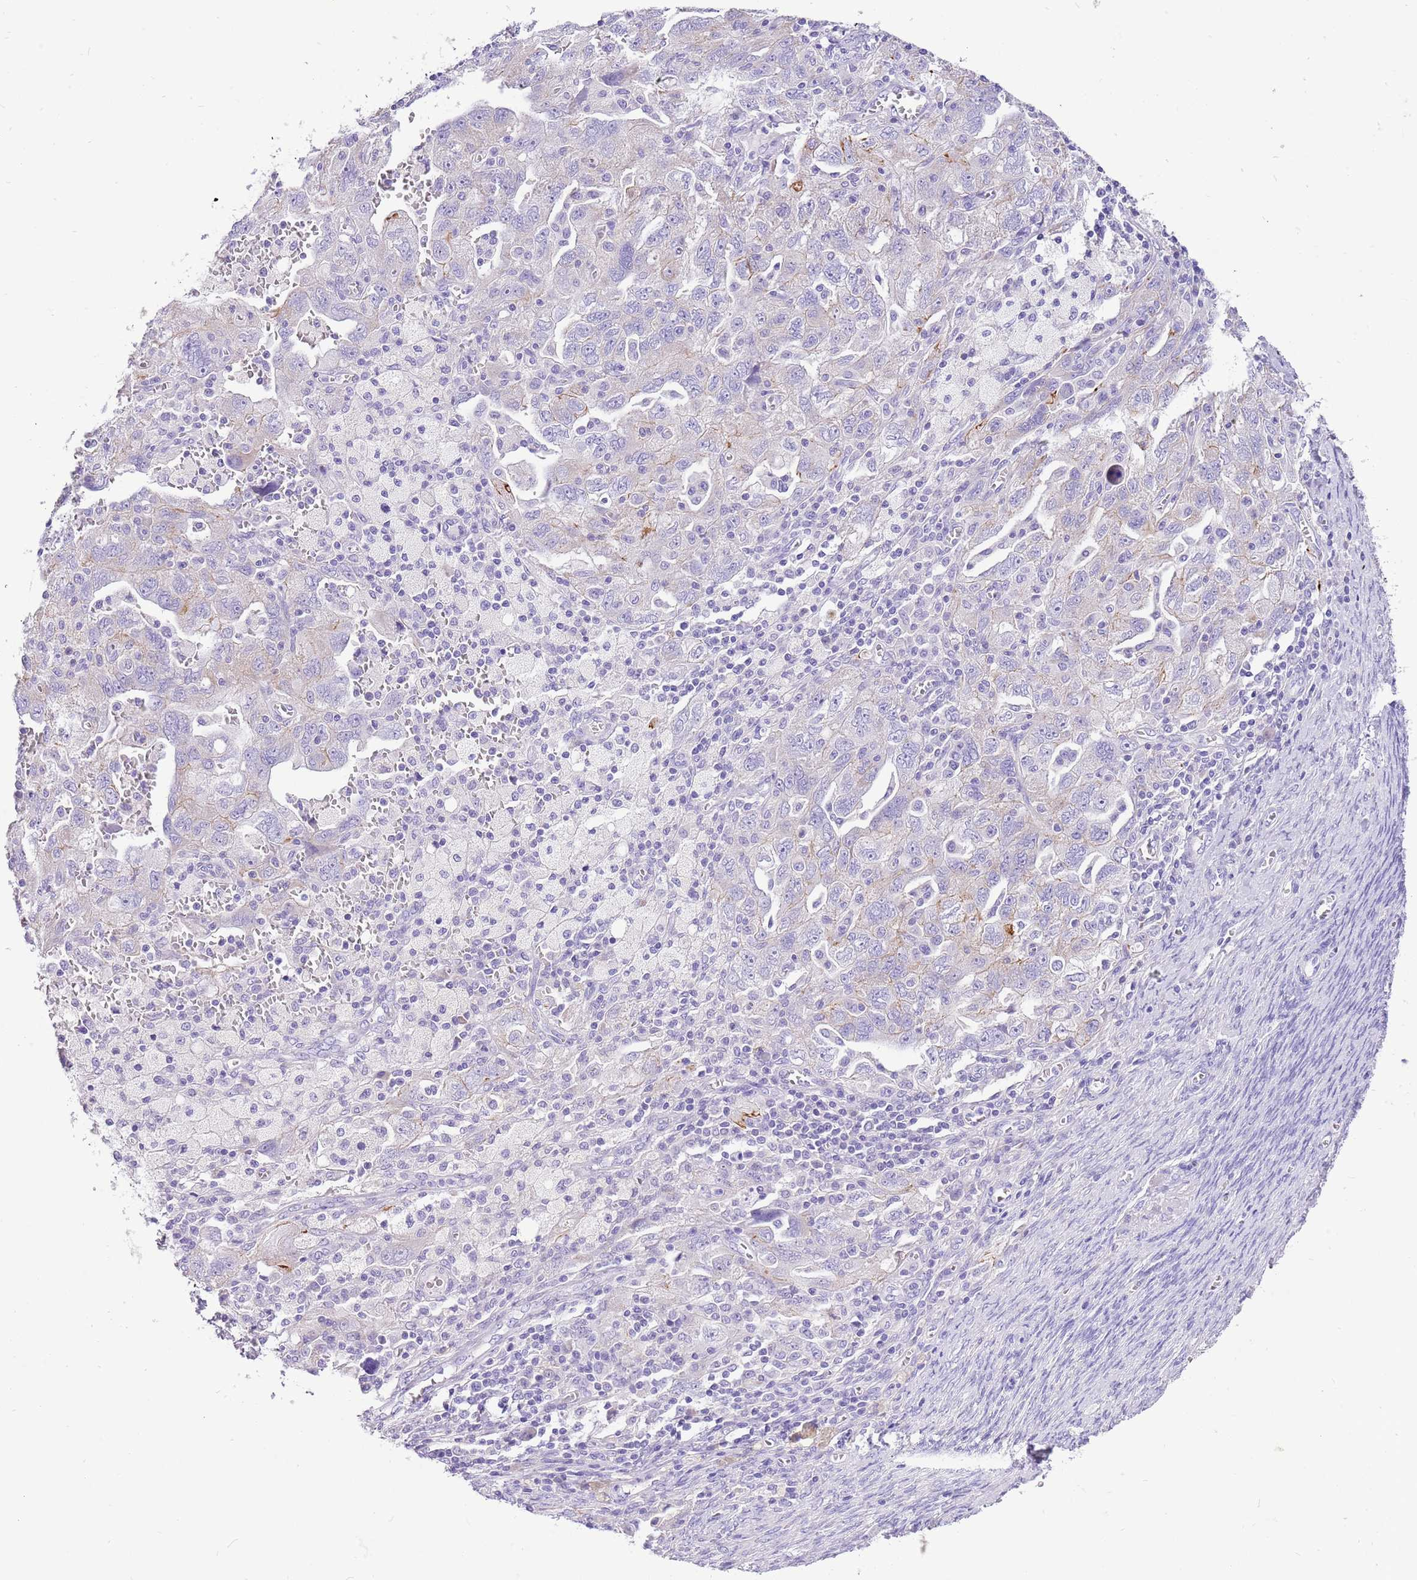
{"staining": {"intensity": "weak", "quantity": "25%-75%", "location": "cytoplasmic/membranous"}, "tissue": "ovarian cancer", "cell_type": "Tumor cells", "image_type": "cancer", "snomed": [{"axis": "morphology", "description": "Carcinoma, NOS"}, {"axis": "morphology", "description": "Cystadenocarcinoma, serous, NOS"}, {"axis": "topography", "description": "Ovary"}], "caption": "Immunohistochemistry image of neoplastic tissue: ovarian cancer stained using IHC demonstrates low levels of weak protein expression localized specifically in the cytoplasmic/membranous of tumor cells, appearing as a cytoplasmic/membranous brown color.", "gene": "R3HDM4", "patient": {"sex": "female", "age": 69}}